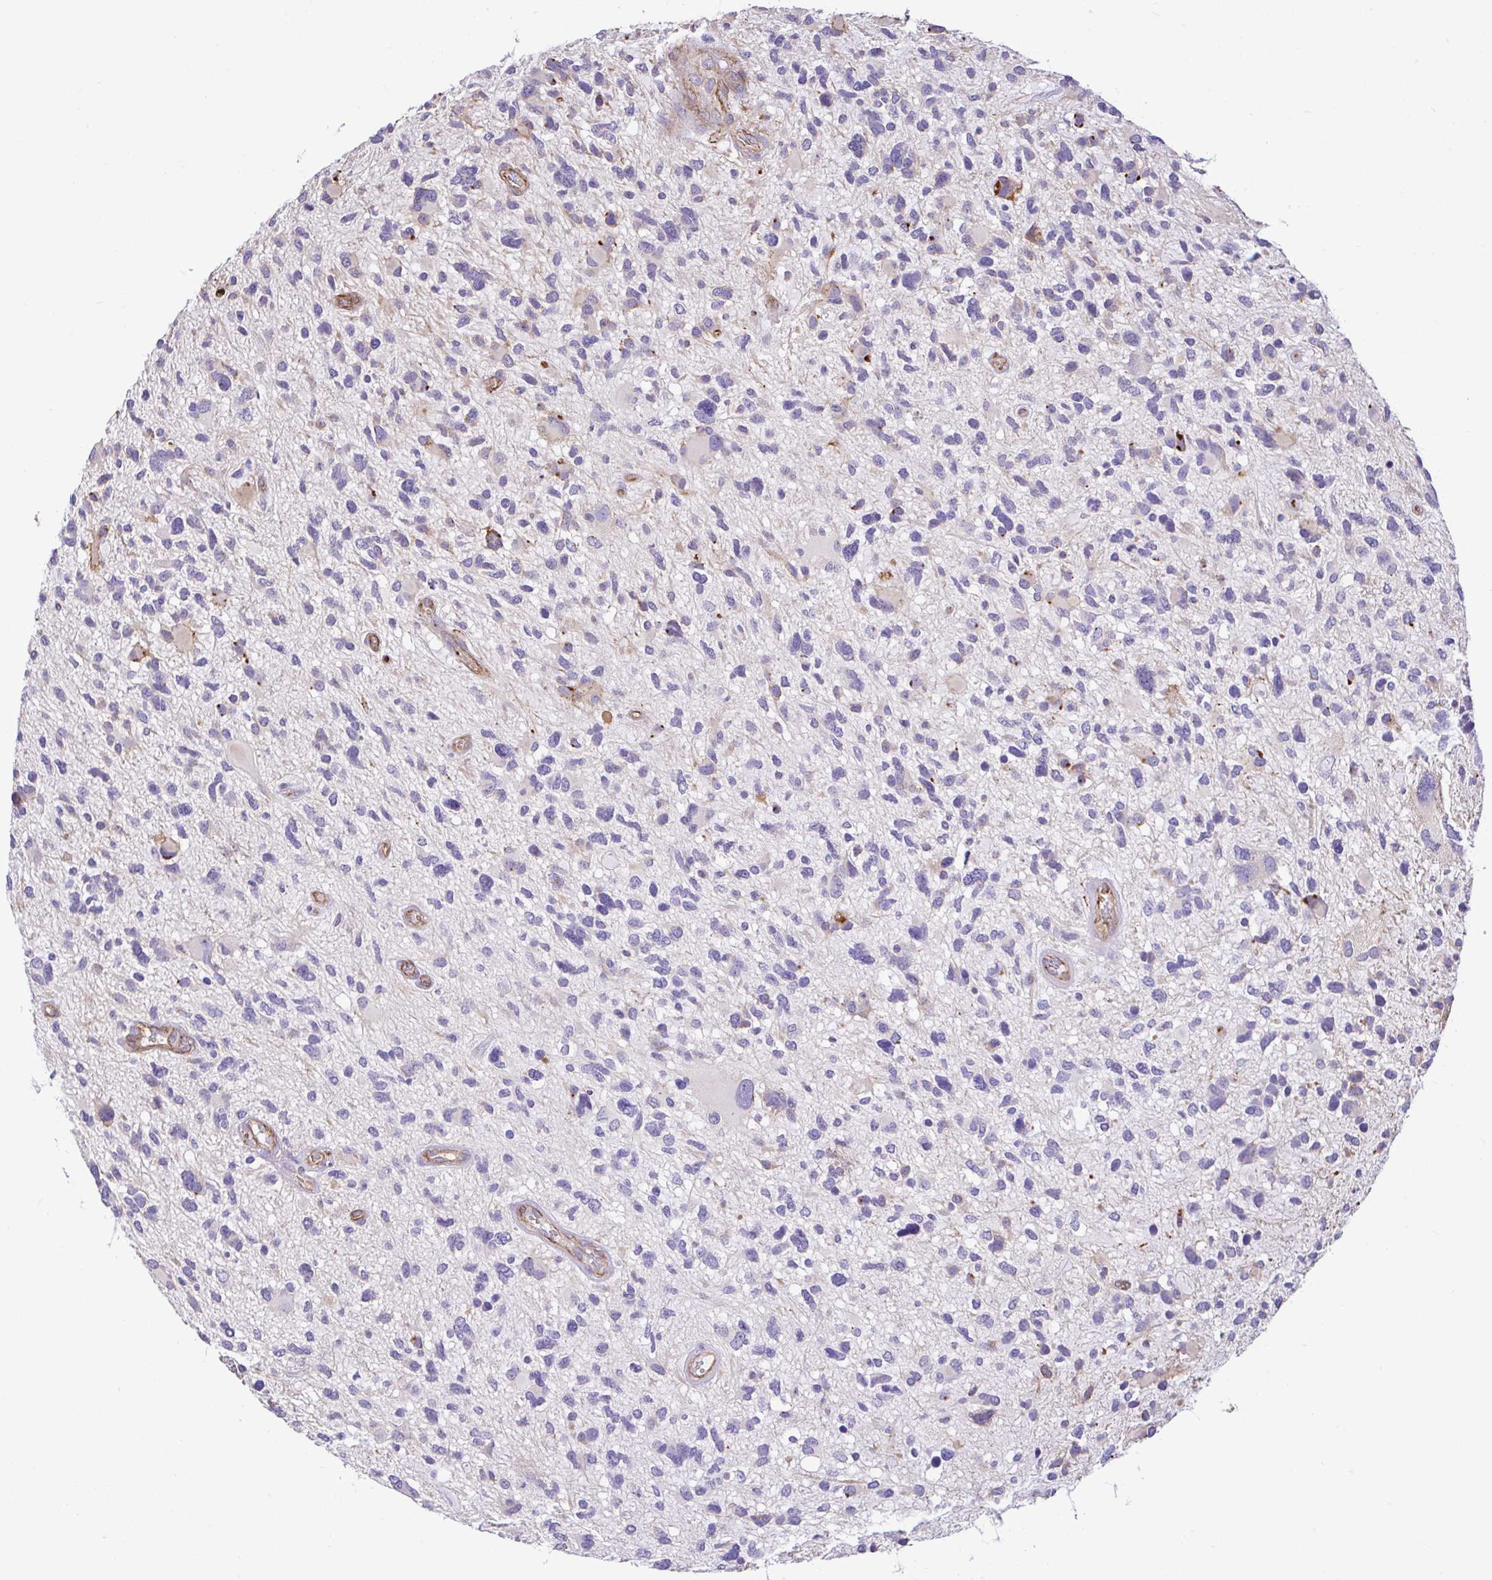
{"staining": {"intensity": "negative", "quantity": "none", "location": "none"}, "tissue": "glioma", "cell_type": "Tumor cells", "image_type": "cancer", "snomed": [{"axis": "morphology", "description": "Glioma, malignant, High grade"}, {"axis": "topography", "description": "Brain"}], "caption": "High magnification brightfield microscopy of glioma stained with DAB (brown) and counterstained with hematoxylin (blue): tumor cells show no significant staining.", "gene": "PTPRK", "patient": {"sex": "female", "age": 11}}